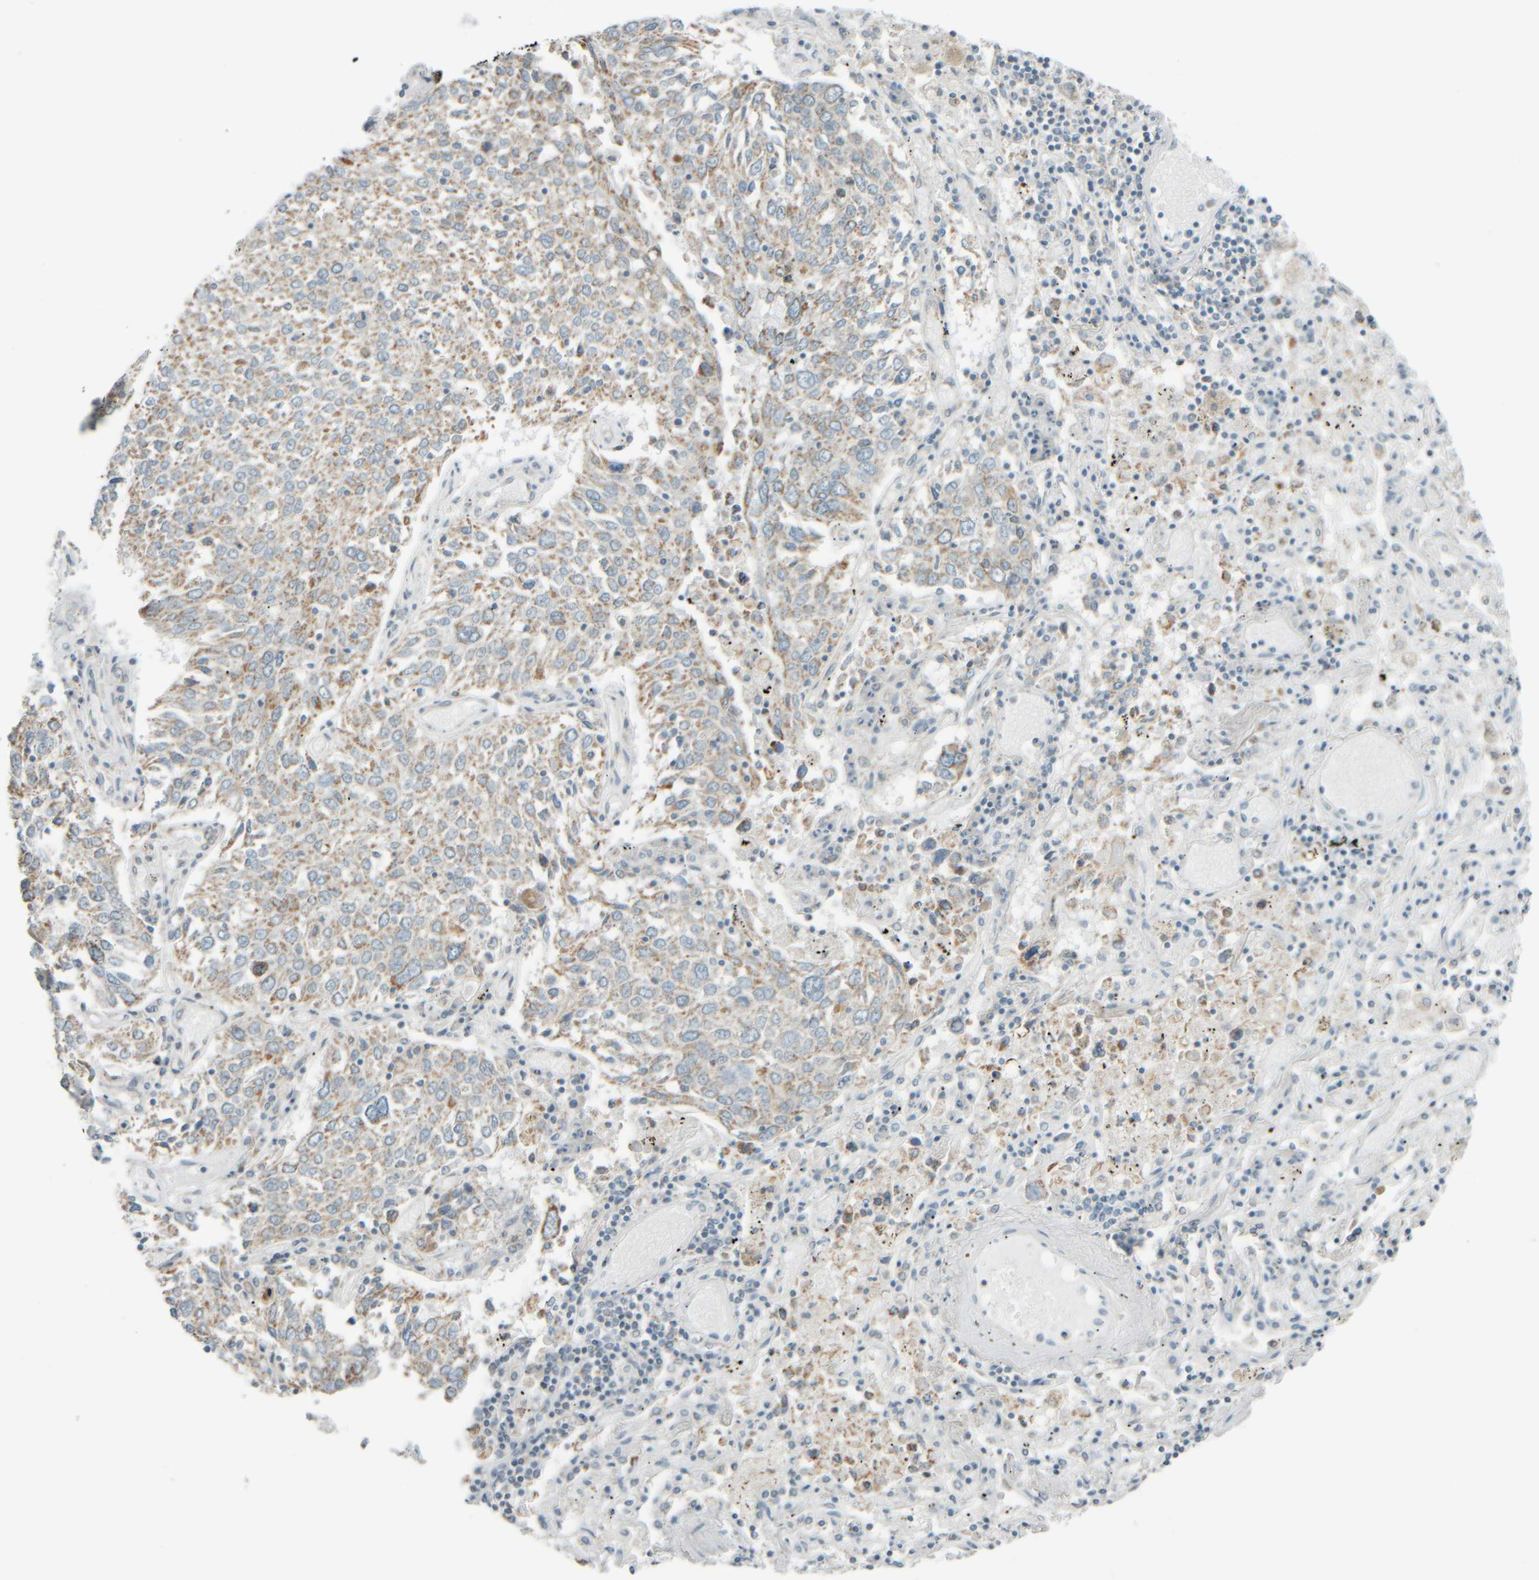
{"staining": {"intensity": "moderate", "quantity": "25%-75%", "location": "cytoplasmic/membranous"}, "tissue": "lung cancer", "cell_type": "Tumor cells", "image_type": "cancer", "snomed": [{"axis": "morphology", "description": "Squamous cell carcinoma, NOS"}, {"axis": "topography", "description": "Lung"}], "caption": "Approximately 25%-75% of tumor cells in lung squamous cell carcinoma exhibit moderate cytoplasmic/membranous protein expression as visualized by brown immunohistochemical staining.", "gene": "PTGES3L-AARSD1", "patient": {"sex": "male", "age": 65}}